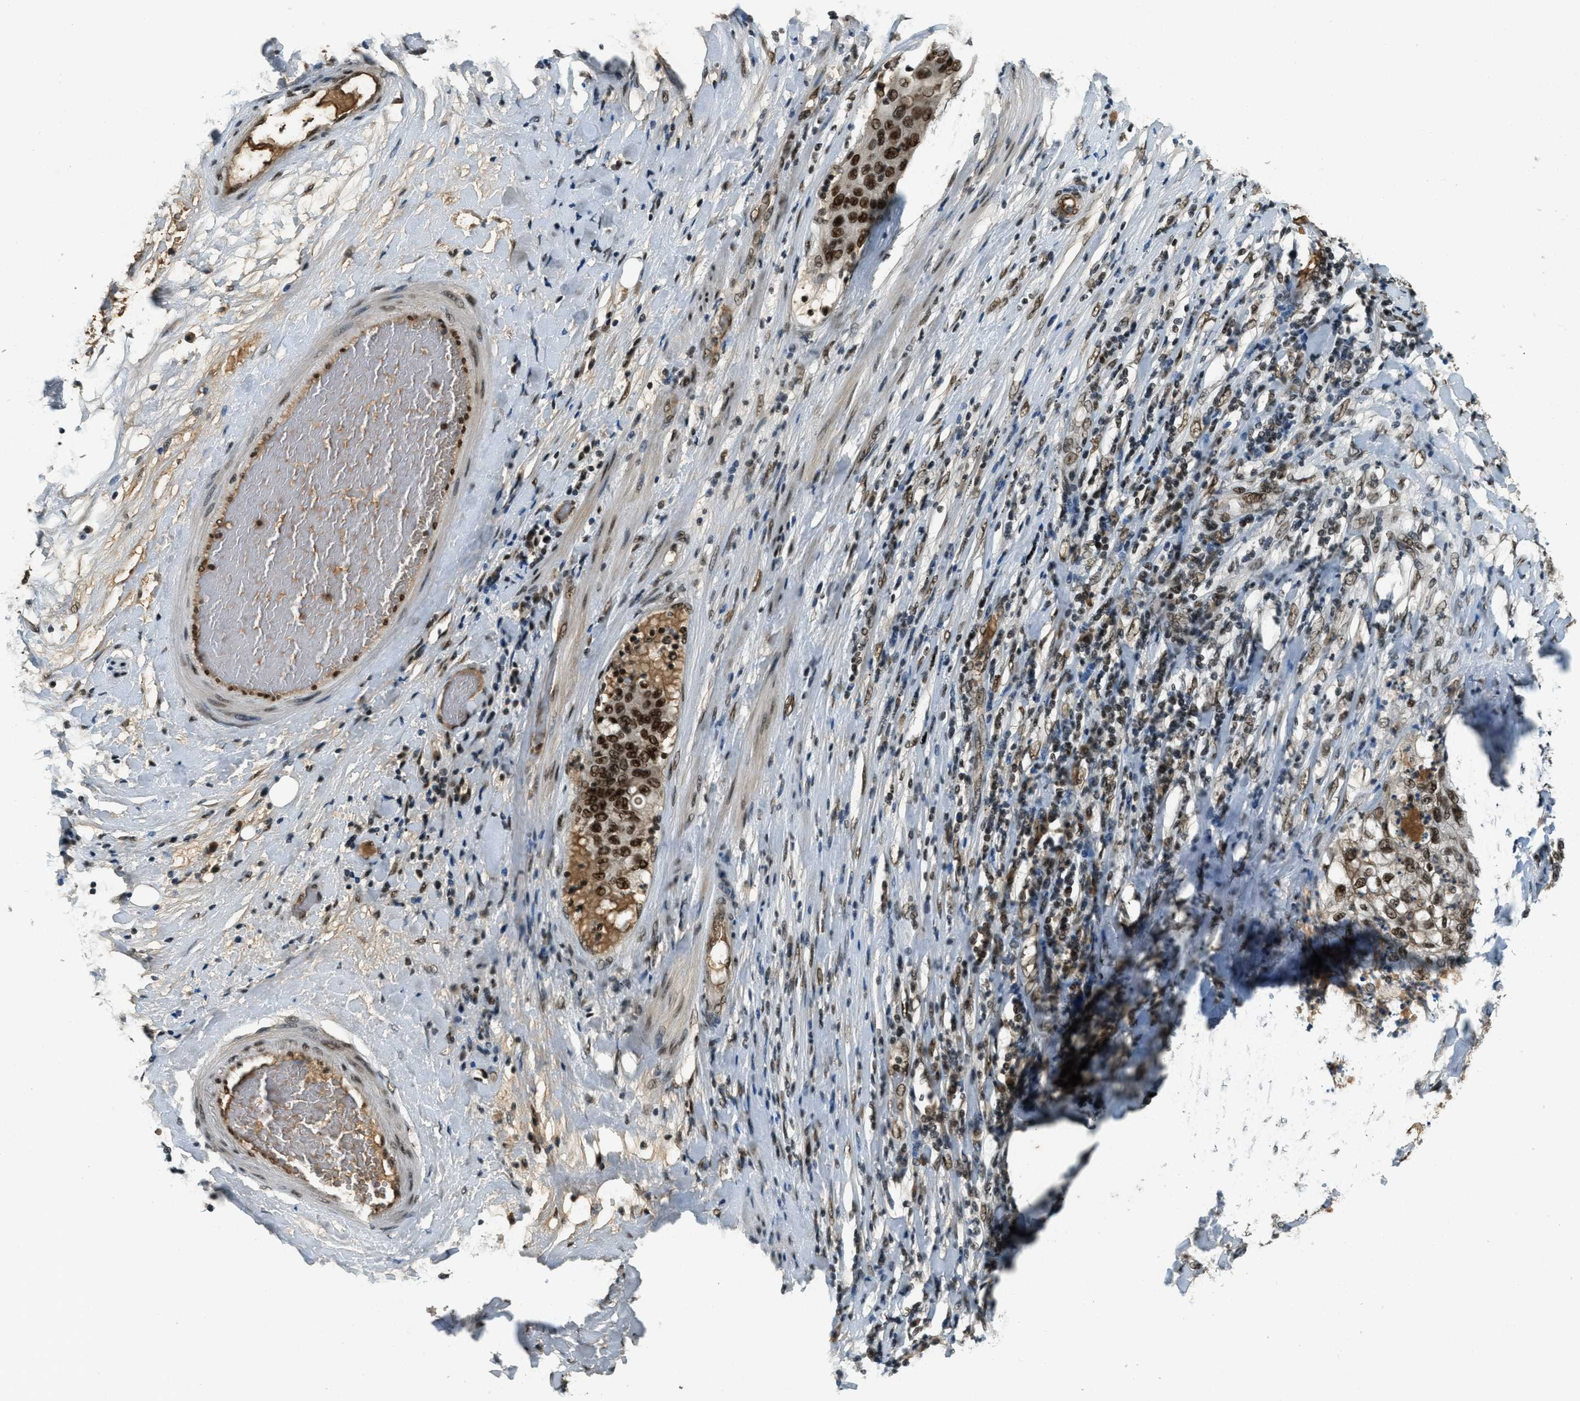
{"staining": {"intensity": "strong", "quantity": ">75%", "location": "cytoplasmic/membranous,nuclear"}, "tissue": "lung cancer", "cell_type": "Tumor cells", "image_type": "cancer", "snomed": [{"axis": "morphology", "description": "Inflammation, NOS"}, {"axis": "morphology", "description": "Squamous cell carcinoma, NOS"}, {"axis": "topography", "description": "Lymph node"}, {"axis": "topography", "description": "Soft tissue"}, {"axis": "topography", "description": "Lung"}], "caption": "High-power microscopy captured an IHC image of lung cancer (squamous cell carcinoma), revealing strong cytoplasmic/membranous and nuclear expression in approximately >75% of tumor cells.", "gene": "ZNF148", "patient": {"sex": "male", "age": 66}}